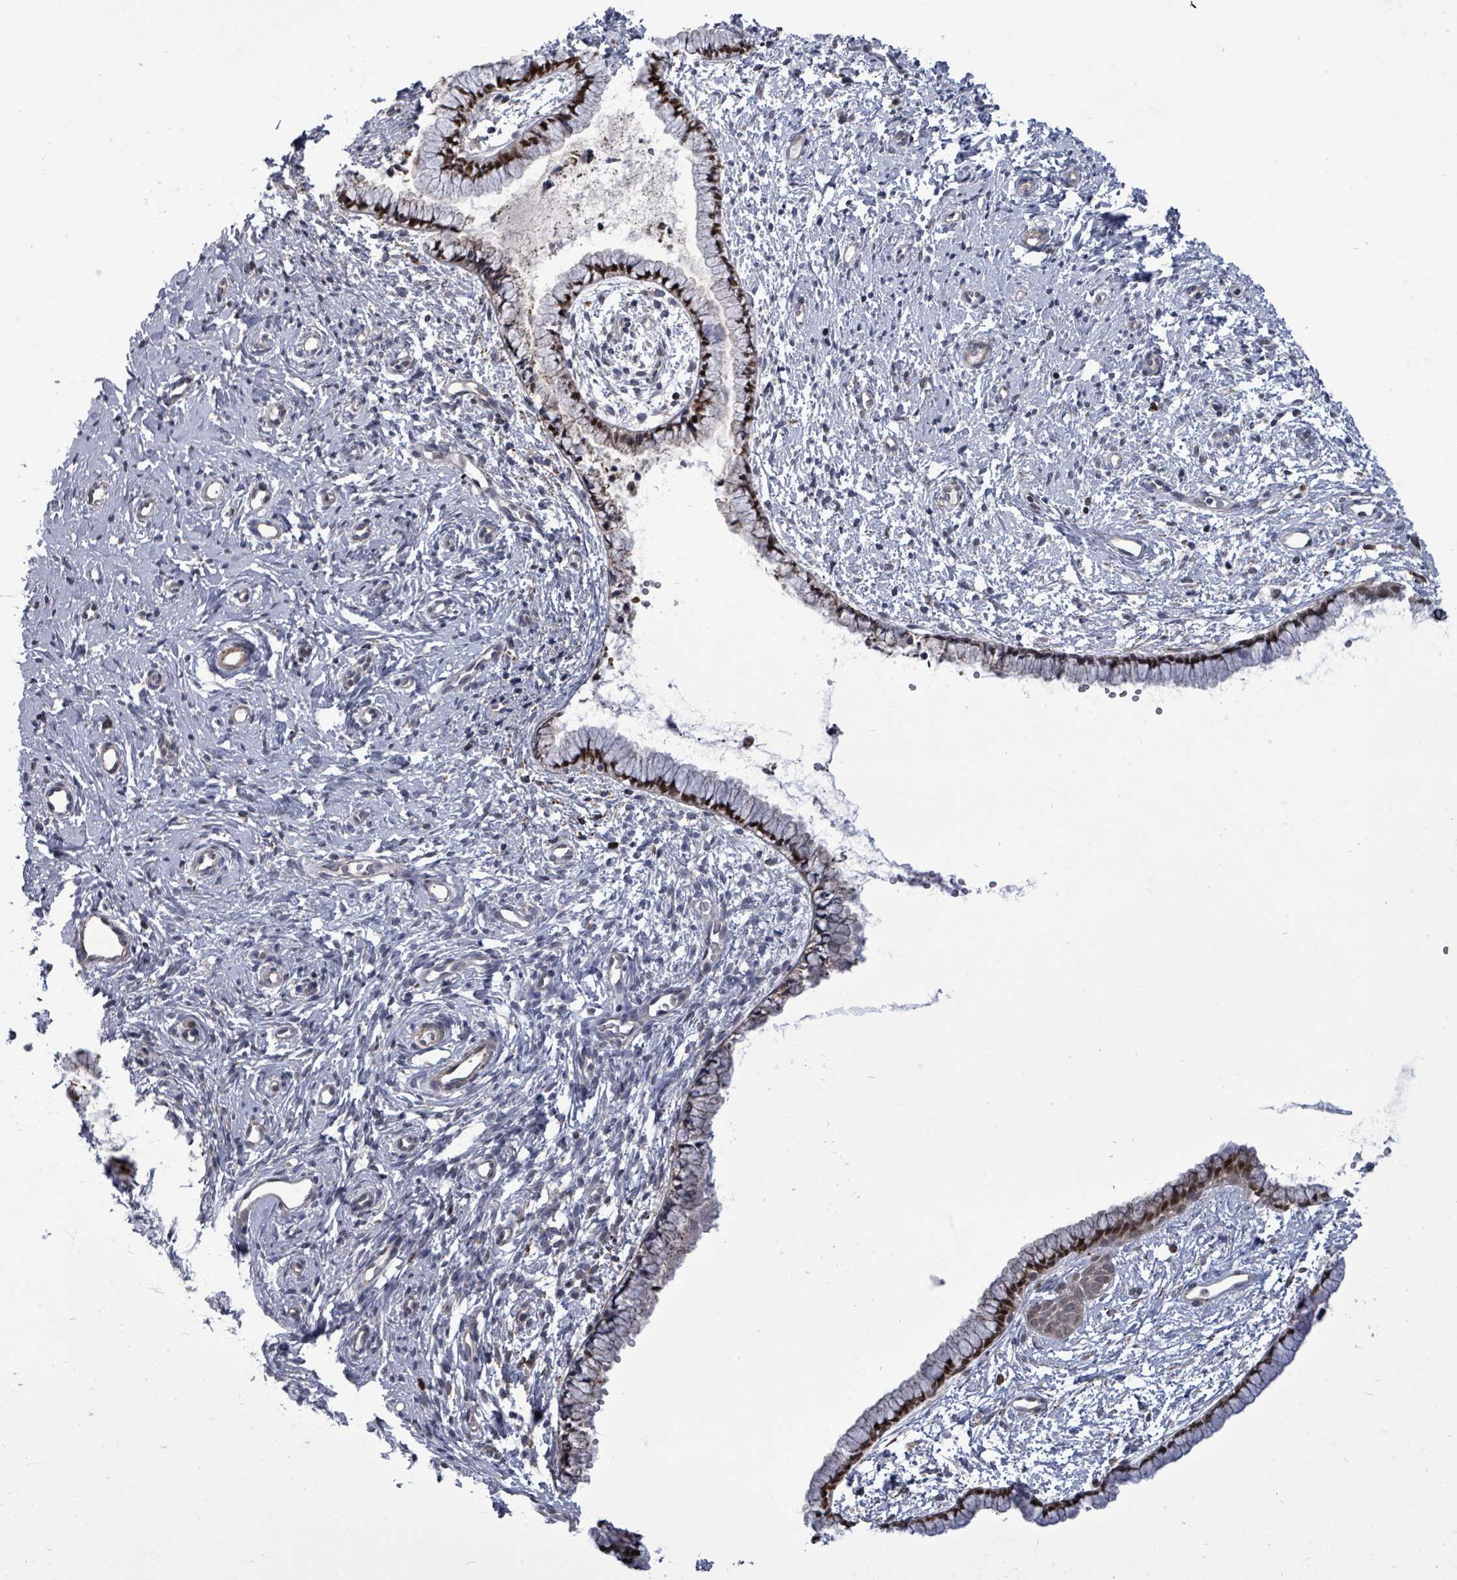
{"staining": {"intensity": "moderate", "quantity": "25%-75%", "location": "nuclear"}, "tissue": "cervix", "cell_type": "Glandular cells", "image_type": "normal", "snomed": [{"axis": "morphology", "description": "Normal tissue, NOS"}, {"axis": "topography", "description": "Cervix"}], "caption": "Moderate nuclear positivity is seen in about 25%-75% of glandular cells in benign cervix. (DAB (3,3'-diaminobenzidine) IHC, brown staining for protein, blue staining for nuclei).", "gene": "PAPSS1", "patient": {"sex": "female", "age": 57}}